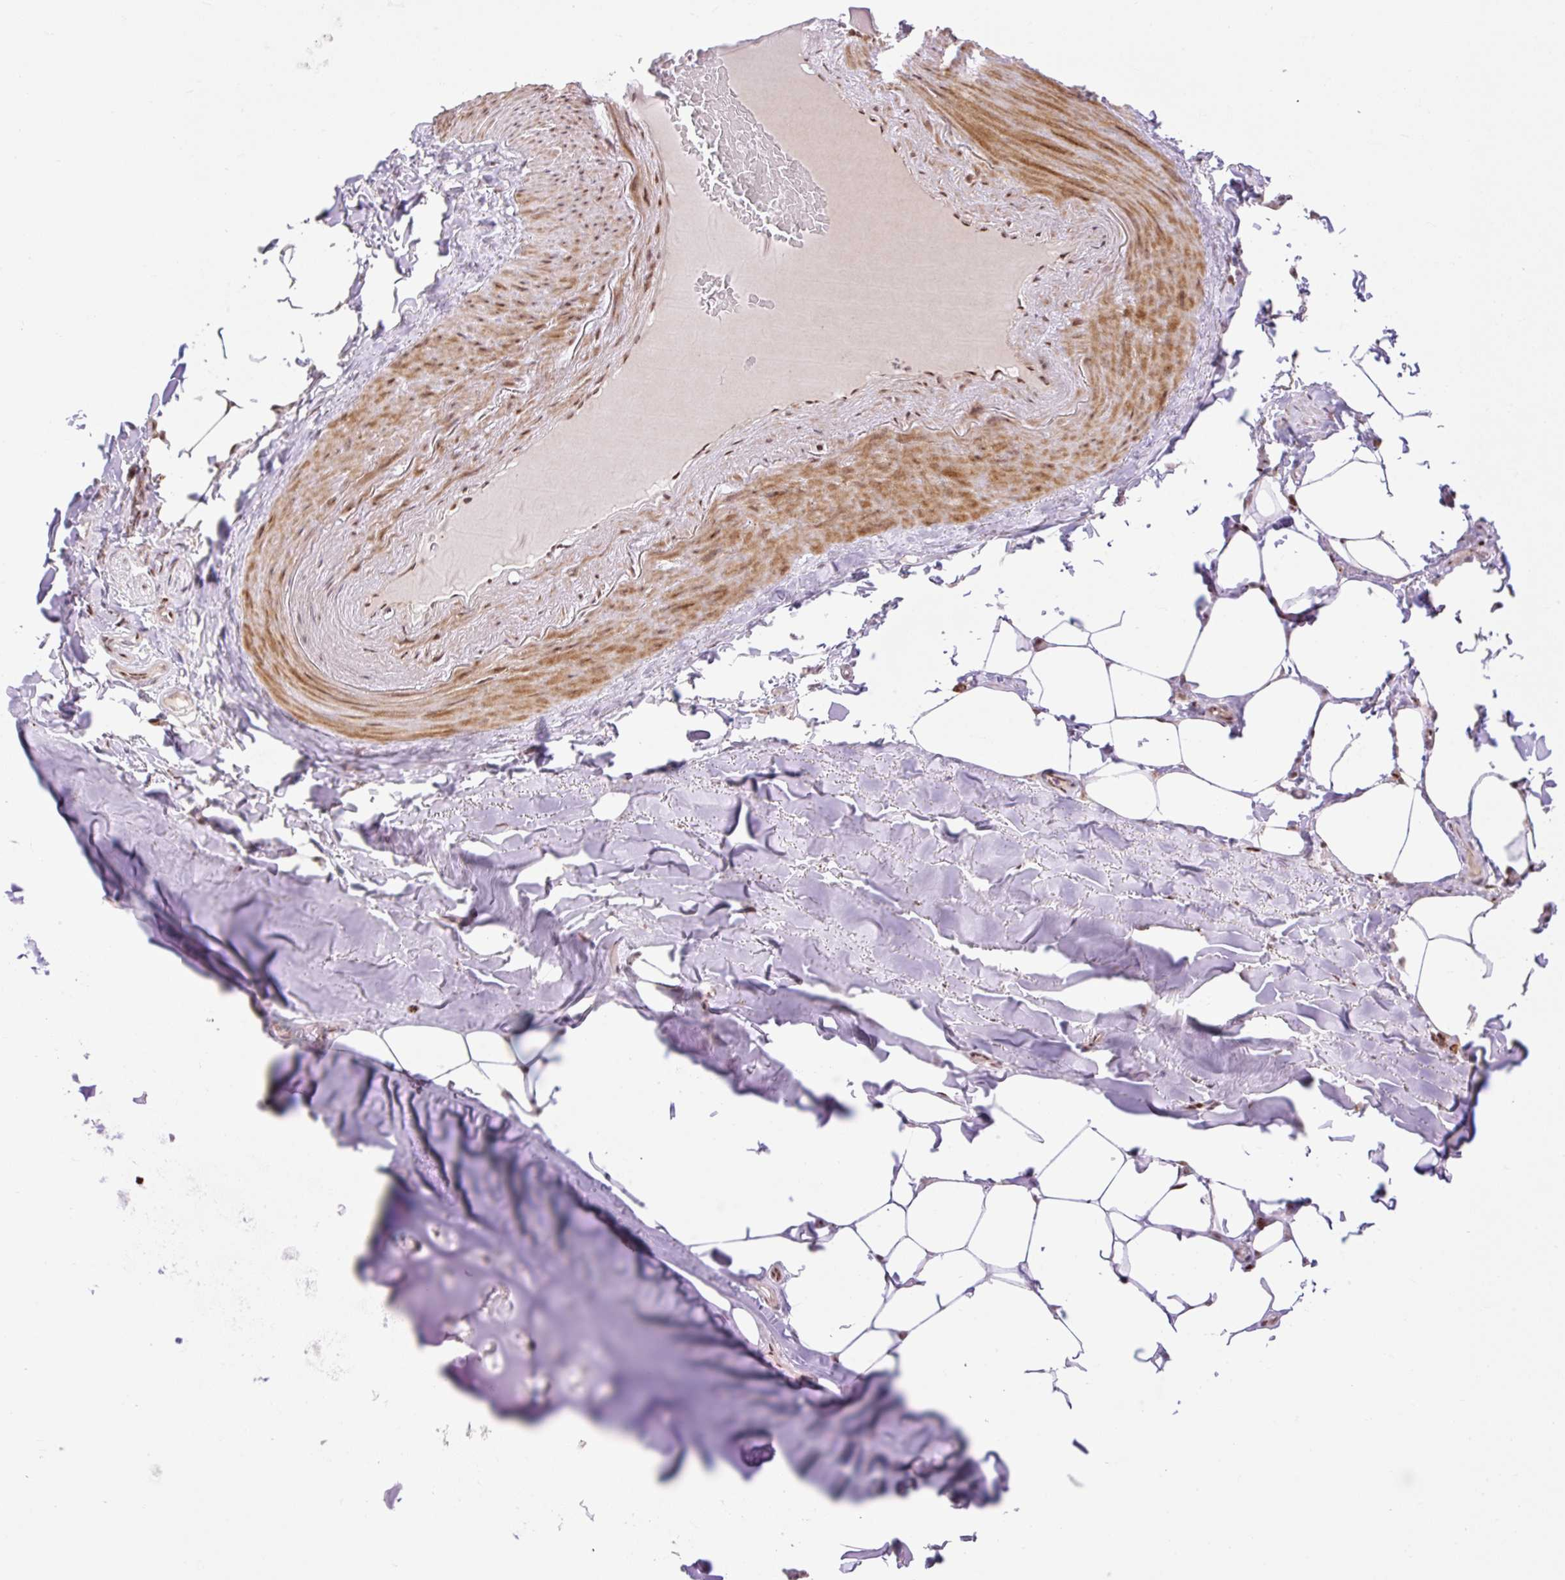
{"staining": {"intensity": "negative", "quantity": "none", "location": "none"}, "tissue": "adipose tissue", "cell_type": "Adipocytes", "image_type": "normal", "snomed": [{"axis": "morphology", "description": "Normal tissue, NOS"}, {"axis": "topography", "description": "Bronchus"}], "caption": "This is an IHC histopathology image of normal adipose tissue. There is no expression in adipocytes.", "gene": "RIPPLY3", "patient": {"sex": "male", "age": 66}}